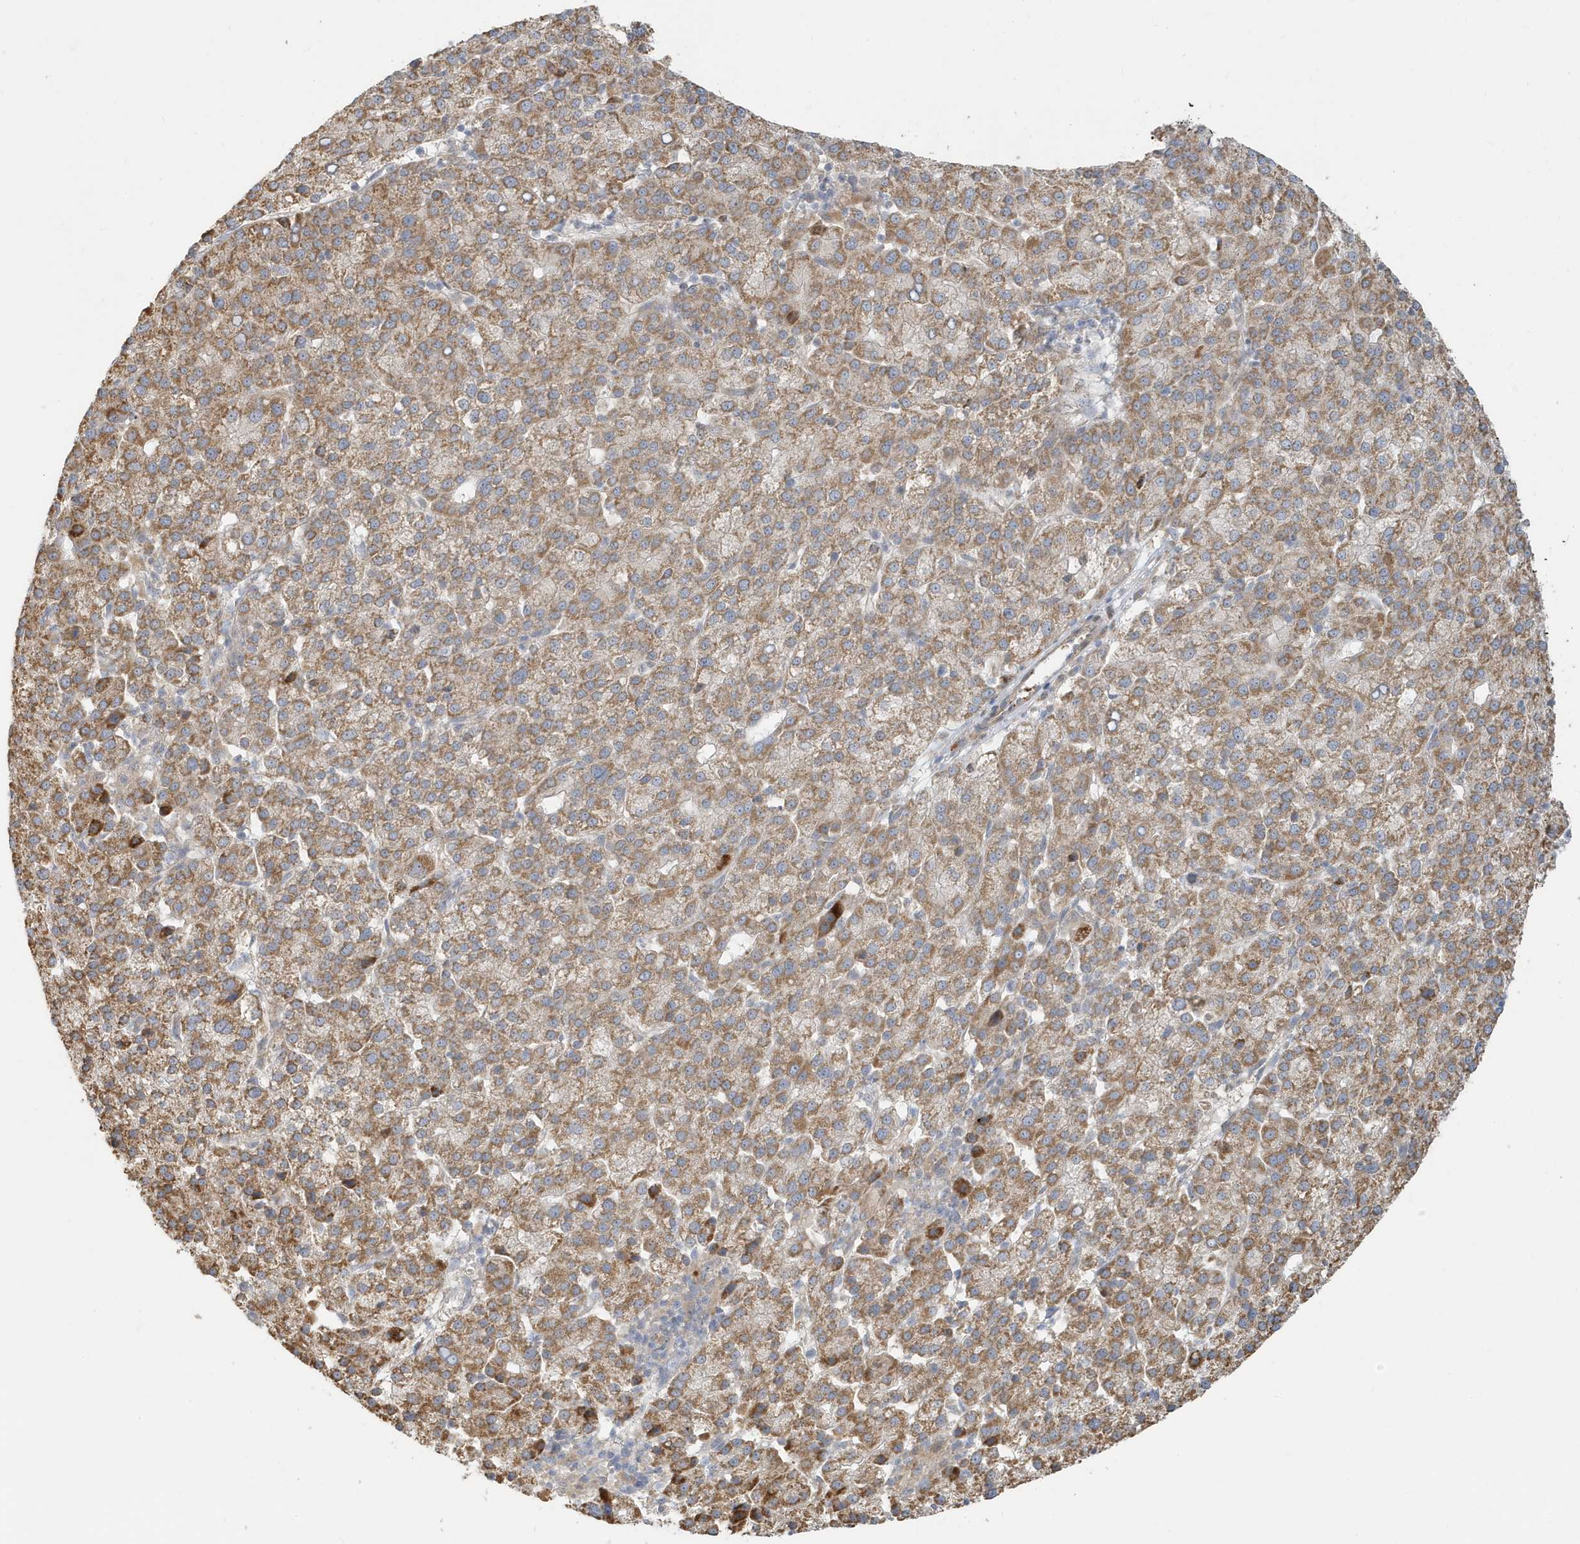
{"staining": {"intensity": "moderate", "quantity": ">75%", "location": "cytoplasmic/membranous"}, "tissue": "liver cancer", "cell_type": "Tumor cells", "image_type": "cancer", "snomed": [{"axis": "morphology", "description": "Carcinoma, Hepatocellular, NOS"}, {"axis": "topography", "description": "Liver"}], "caption": "Protein expression analysis of human liver hepatocellular carcinoma reveals moderate cytoplasmic/membranous positivity in approximately >75% of tumor cells.", "gene": "MCOLN1", "patient": {"sex": "female", "age": 58}}